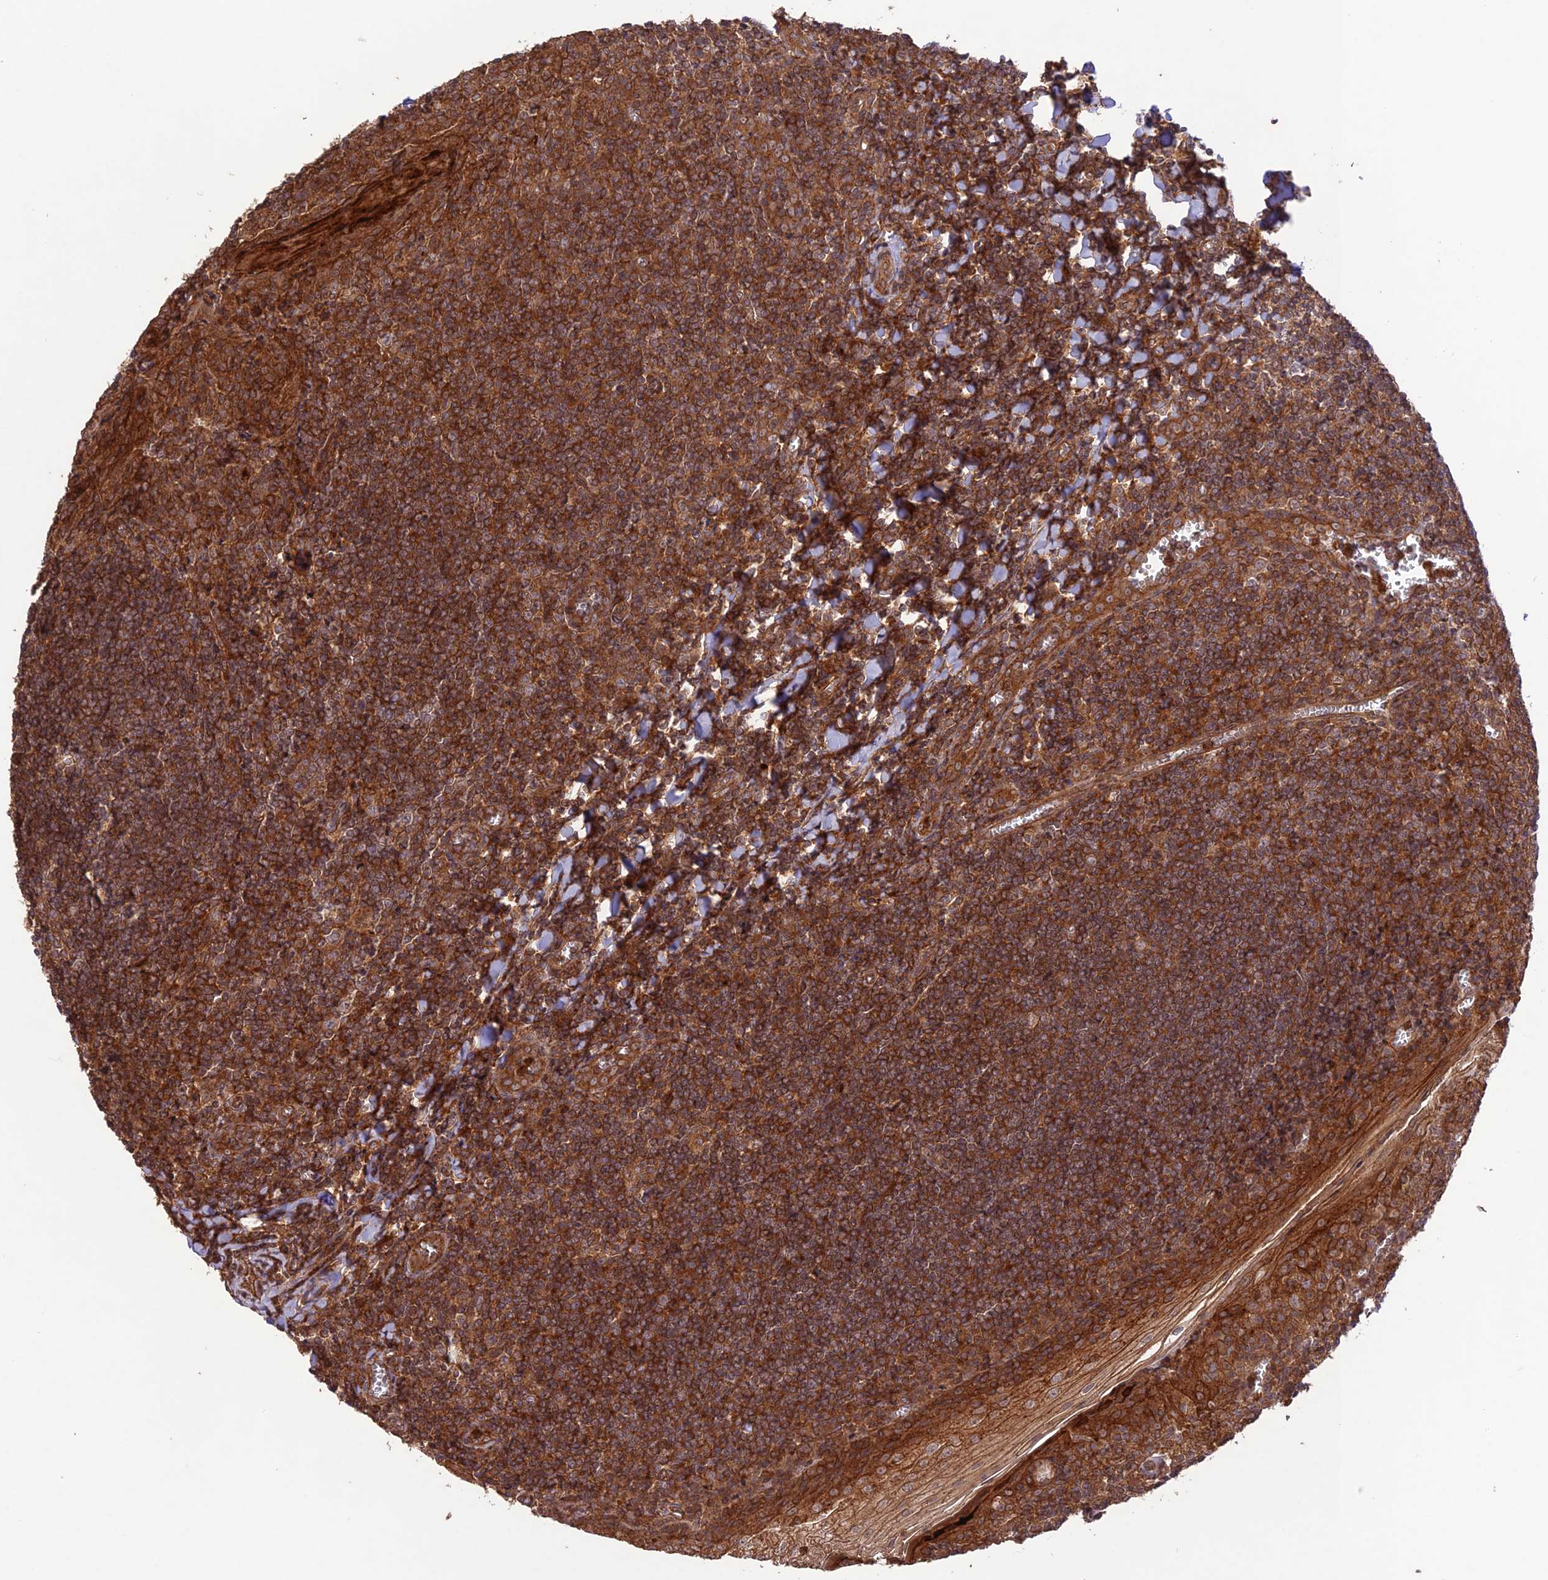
{"staining": {"intensity": "moderate", "quantity": ">75%", "location": "cytoplasmic/membranous"}, "tissue": "tonsil", "cell_type": "Germinal center cells", "image_type": "normal", "snomed": [{"axis": "morphology", "description": "Normal tissue, NOS"}, {"axis": "topography", "description": "Tonsil"}], "caption": "Immunohistochemistry staining of unremarkable tonsil, which reveals medium levels of moderate cytoplasmic/membranous staining in approximately >75% of germinal center cells indicating moderate cytoplasmic/membranous protein positivity. The staining was performed using DAB (brown) for protein detection and nuclei were counterstained in hematoxylin (blue).", "gene": "FCHSD1", "patient": {"sex": "male", "age": 27}}